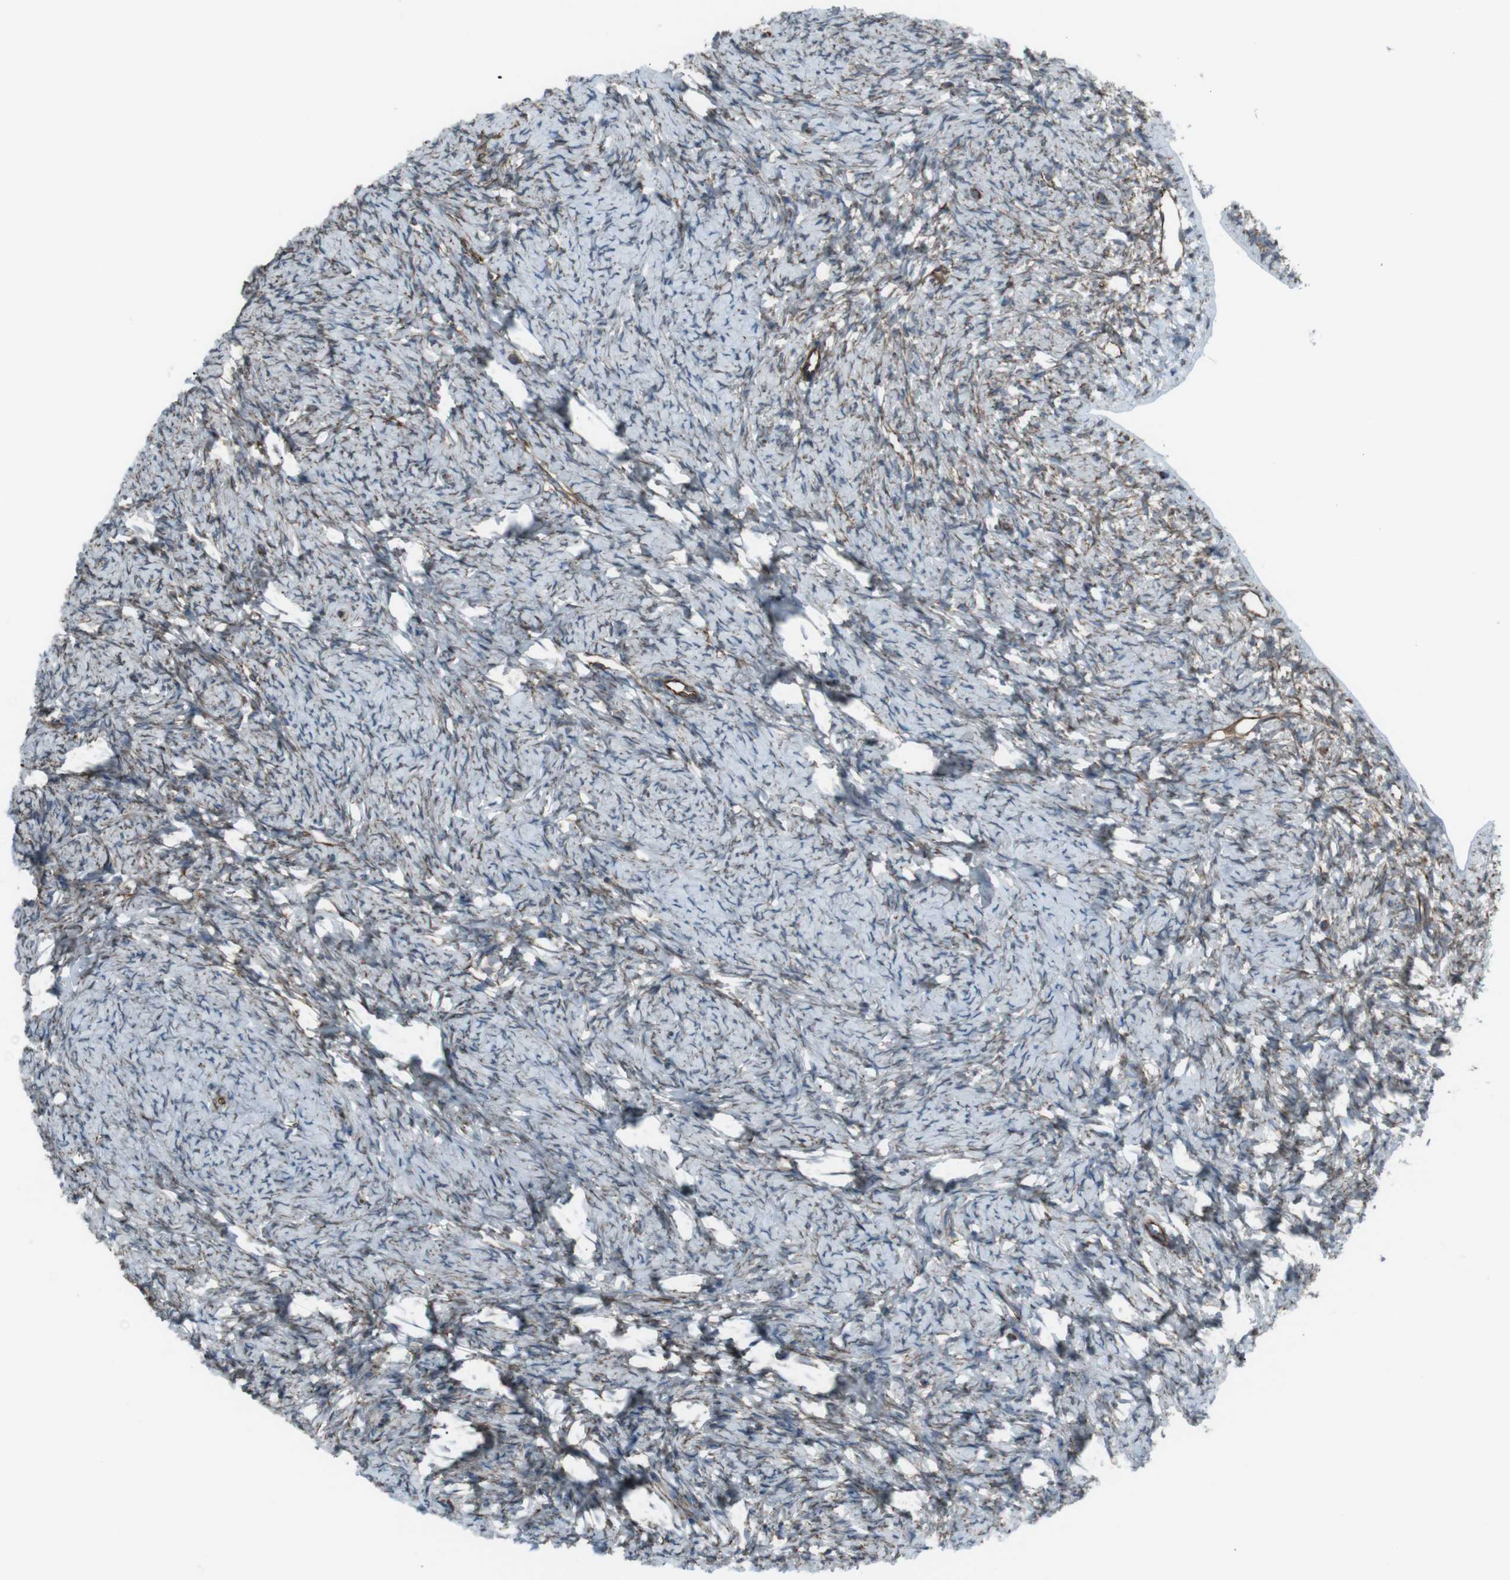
{"staining": {"intensity": "moderate", "quantity": ">75%", "location": "cytoplasmic/membranous"}, "tissue": "ovary", "cell_type": "Ovarian stroma cells", "image_type": "normal", "snomed": [{"axis": "morphology", "description": "Normal tissue, NOS"}, {"axis": "topography", "description": "Ovary"}], "caption": "IHC (DAB (3,3'-diaminobenzidine)) staining of unremarkable ovary demonstrates moderate cytoplasmic/membranous protein positivity in approximately >75% of ovarian stroma cells.", "gene": "TMEM141", "patient": {"sex": "female", "age": 33}}